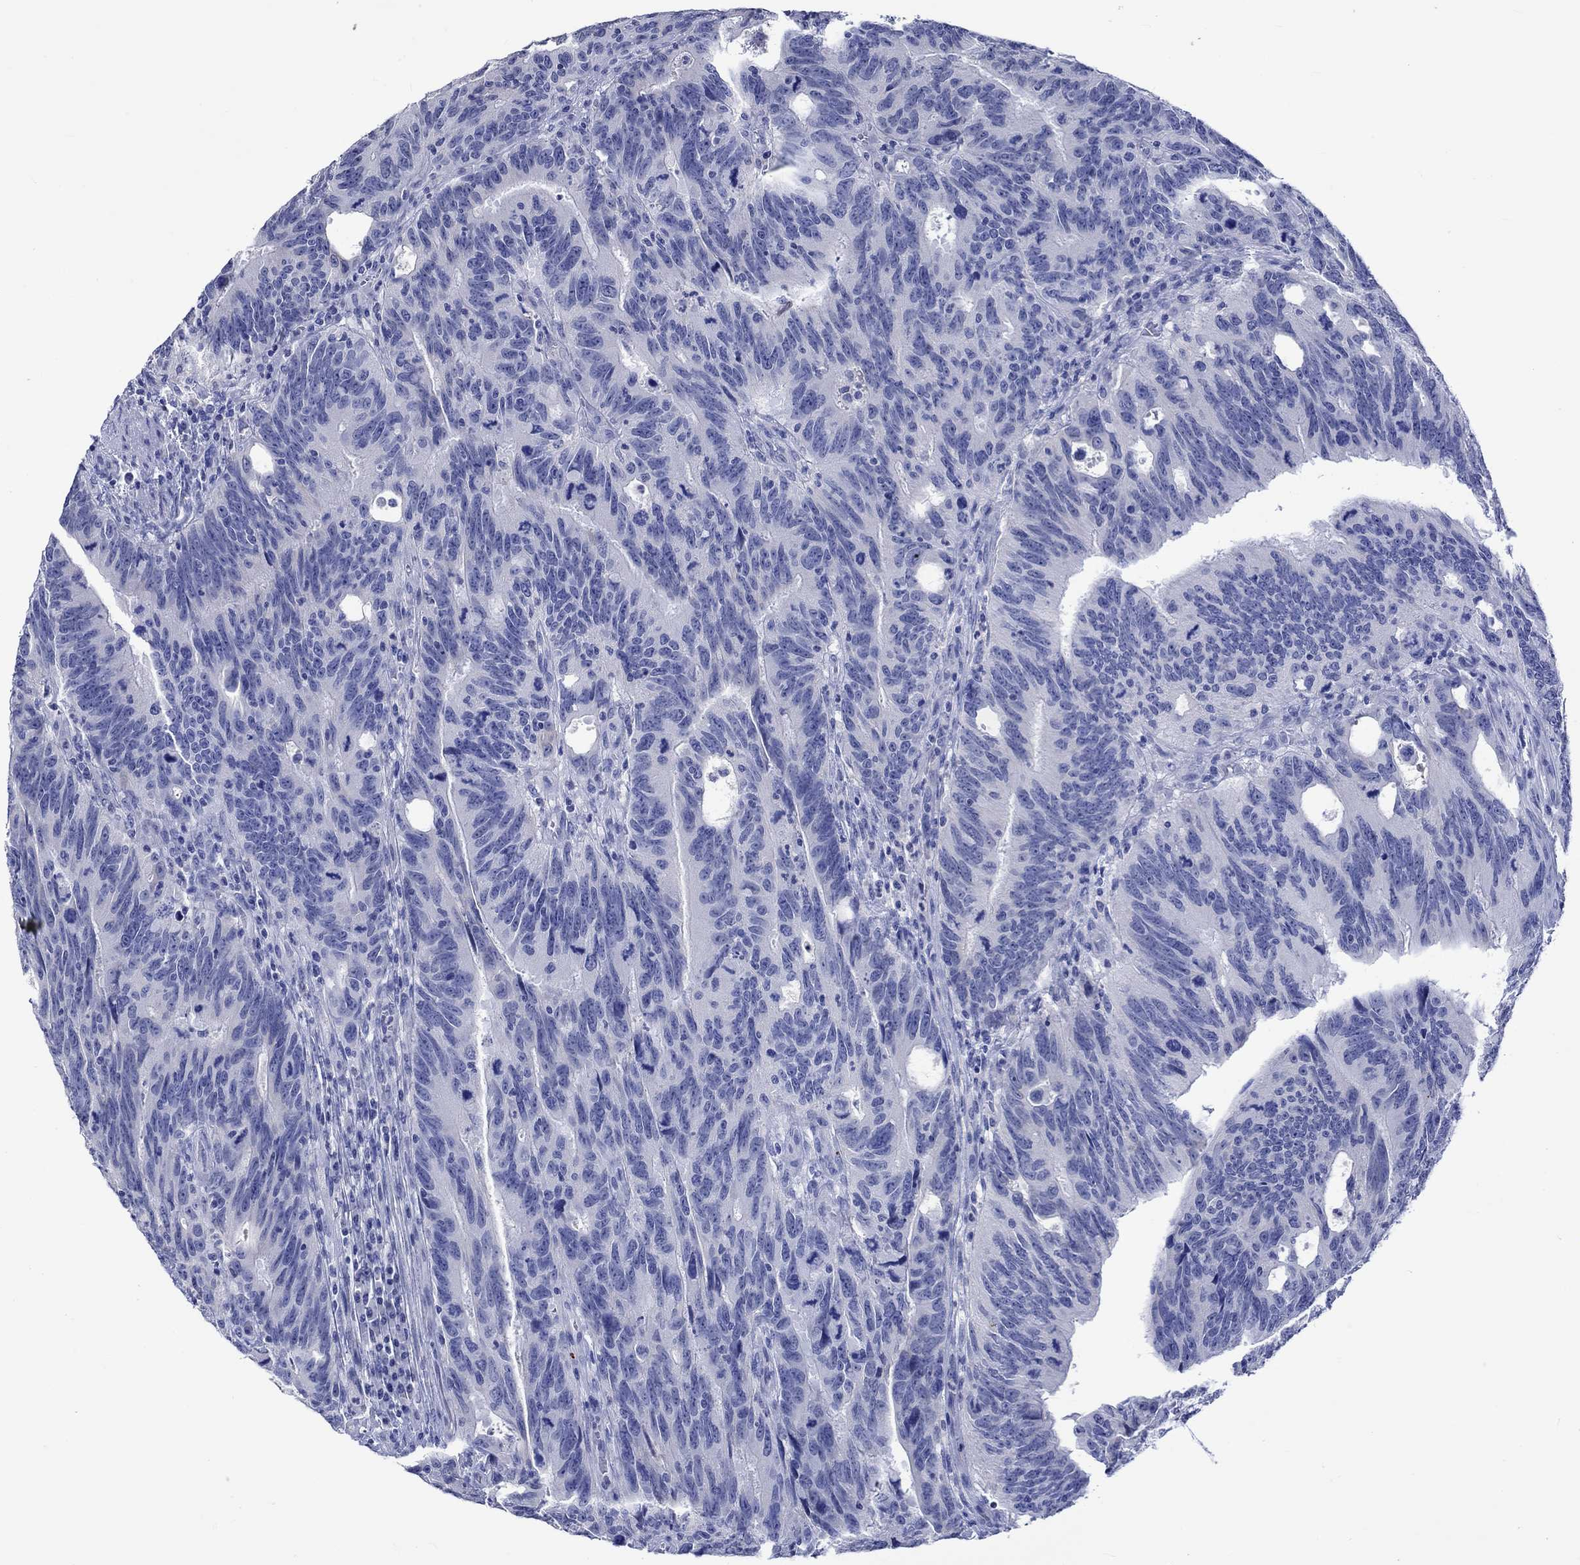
{"staining": {"intensity": "negative", "quantity": "none", "location": "none"}, "tissue": "colorectal cancer", "cell_type": "Tumor cells", "image_type": "cancer", "snomed": [{"axis": "morphology", "description": "Adenocarcinoma, NOS"}, {"axis": "topography", "description": "Colon"}], "caption": "Tumor cells are negative for protein expression in human adenocarcinoma (colorectal).", "gene": "KLHL35", "patient": {"sex": "female", "age": 77}}